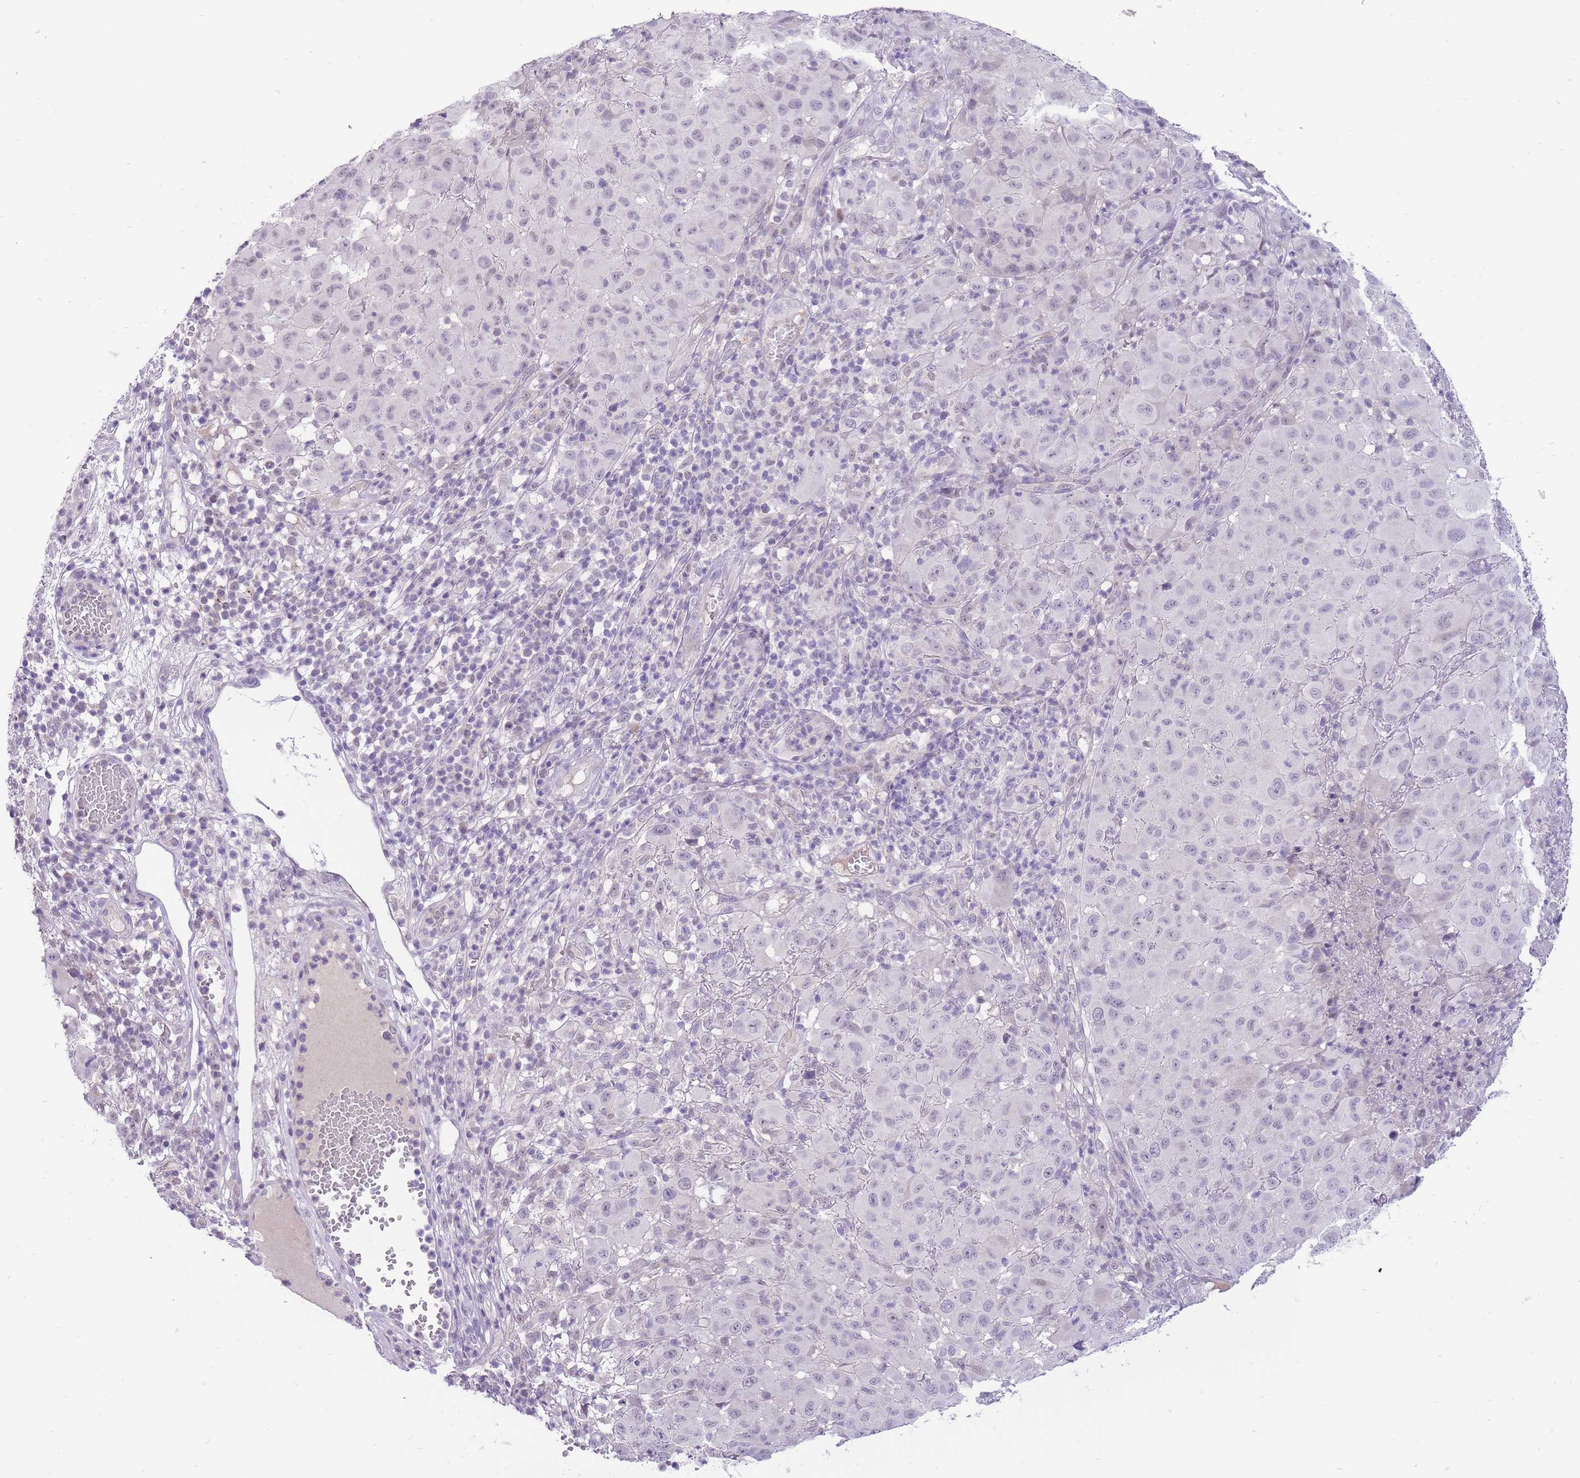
{"staining": {"intensity": "negative", "quantity": "none", "location": "none"}, "tissue": "melanoma", "cell_type": "Tumor cells", "image_type": "cancer", "snomed": [{"axis": "morphology", "description": "Malignant melanoma, NOS"}, {"axis": "topography", "description": "Skin"}], "caption": "Melanoma stained for a protein using IHC reveals no positivity tumor cells.", "gene": "ERICH4", "patient": {"sex": "male", "age": 73}}